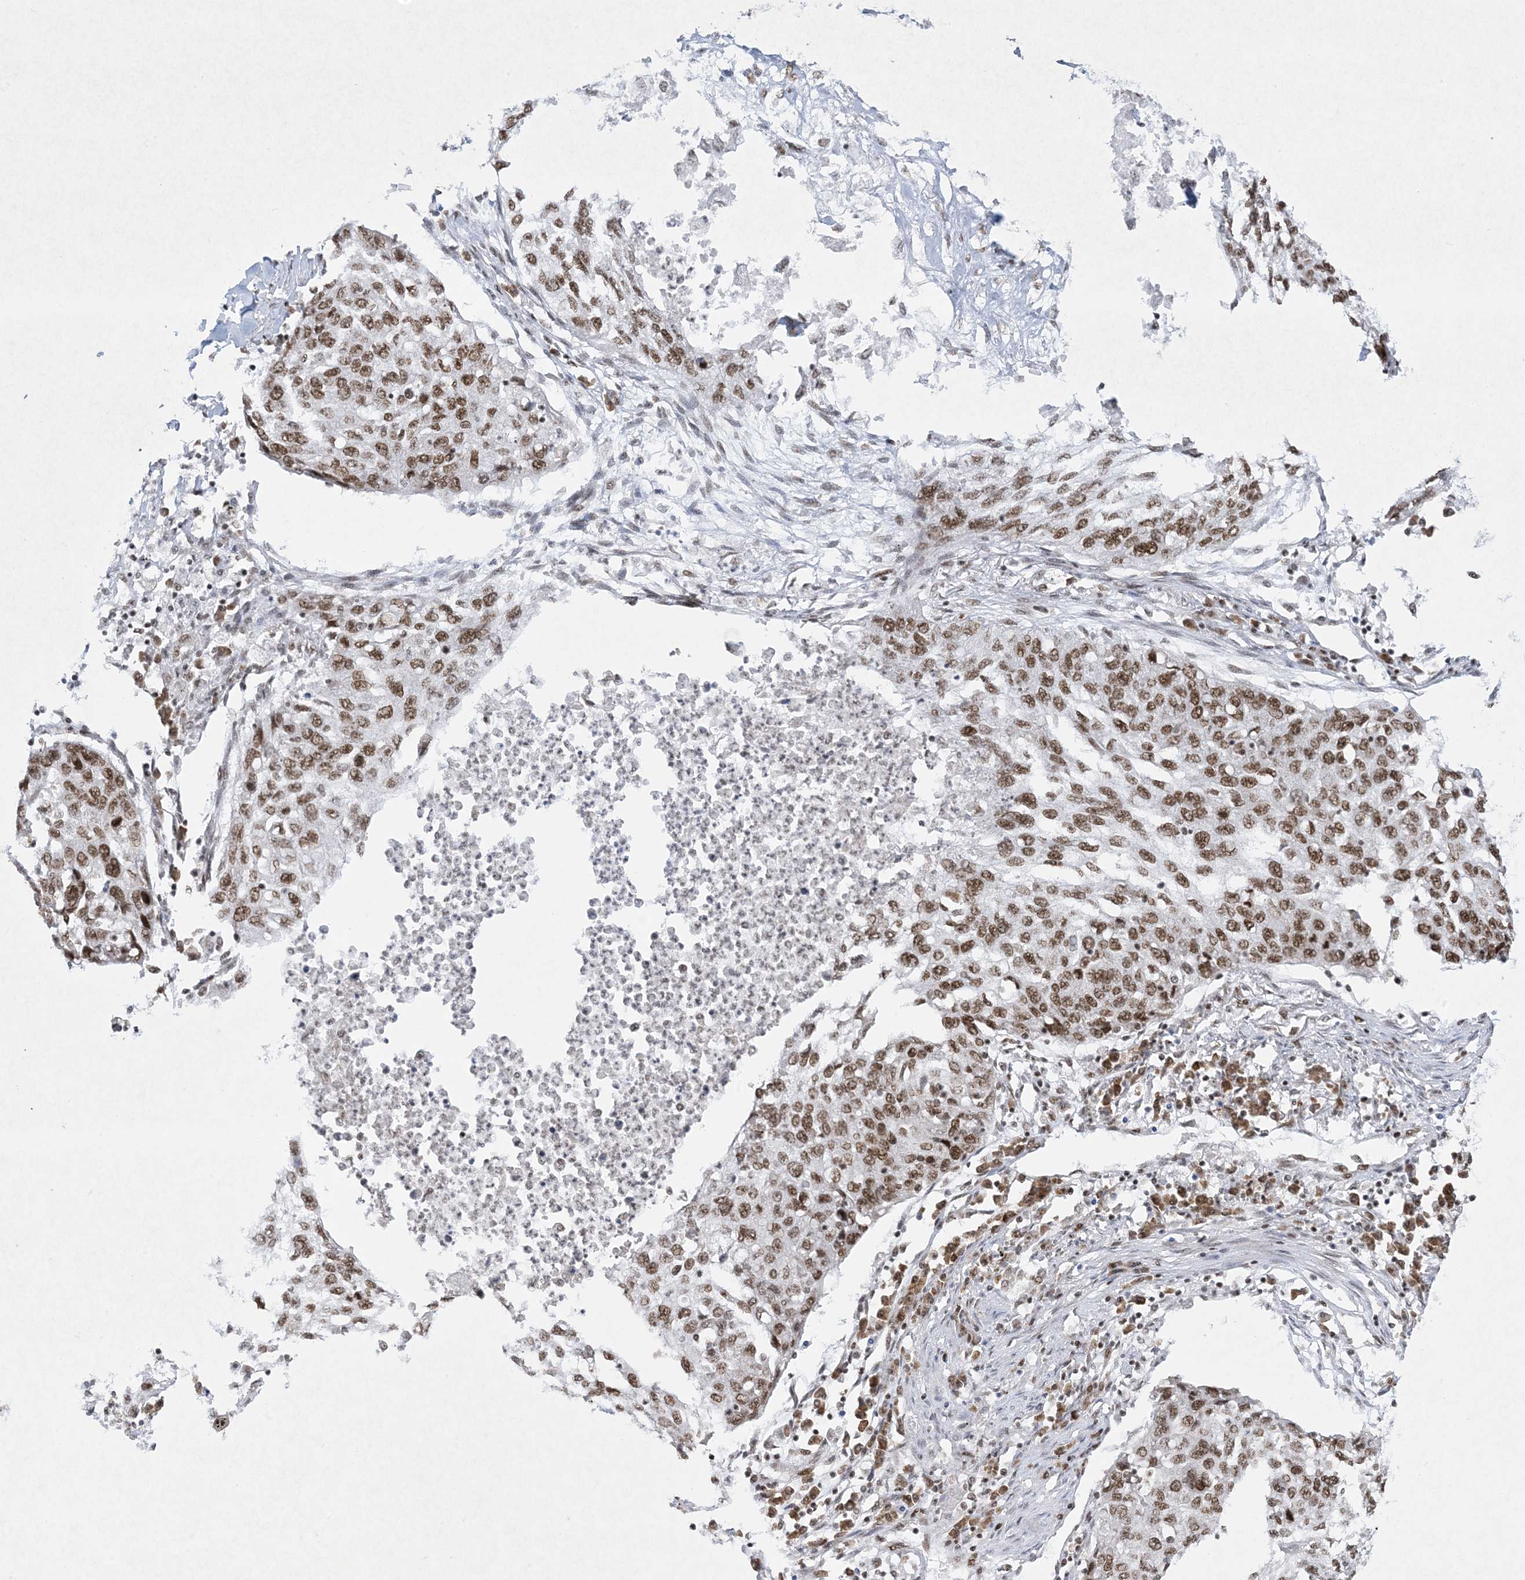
{"staining": {"intensity": "moderate", "quantity": ">75%", "location": "nuclear"}, "tissue": "lung cancer", "cell_type": "Tumor cells", "image_type": "cancer", "snomed": [{"axis": "morphology", "description": "Squamous cell carcinoma, NOS"}, {"axis": "topography", "description": "Lung"}], "caption": "A brown stain shows moderate nuclear staining of a protein in lung squamous cell carcinoma tumor cells.", "gene": "PKNOX2", "patient": {"sex": "female", "age": 63}}